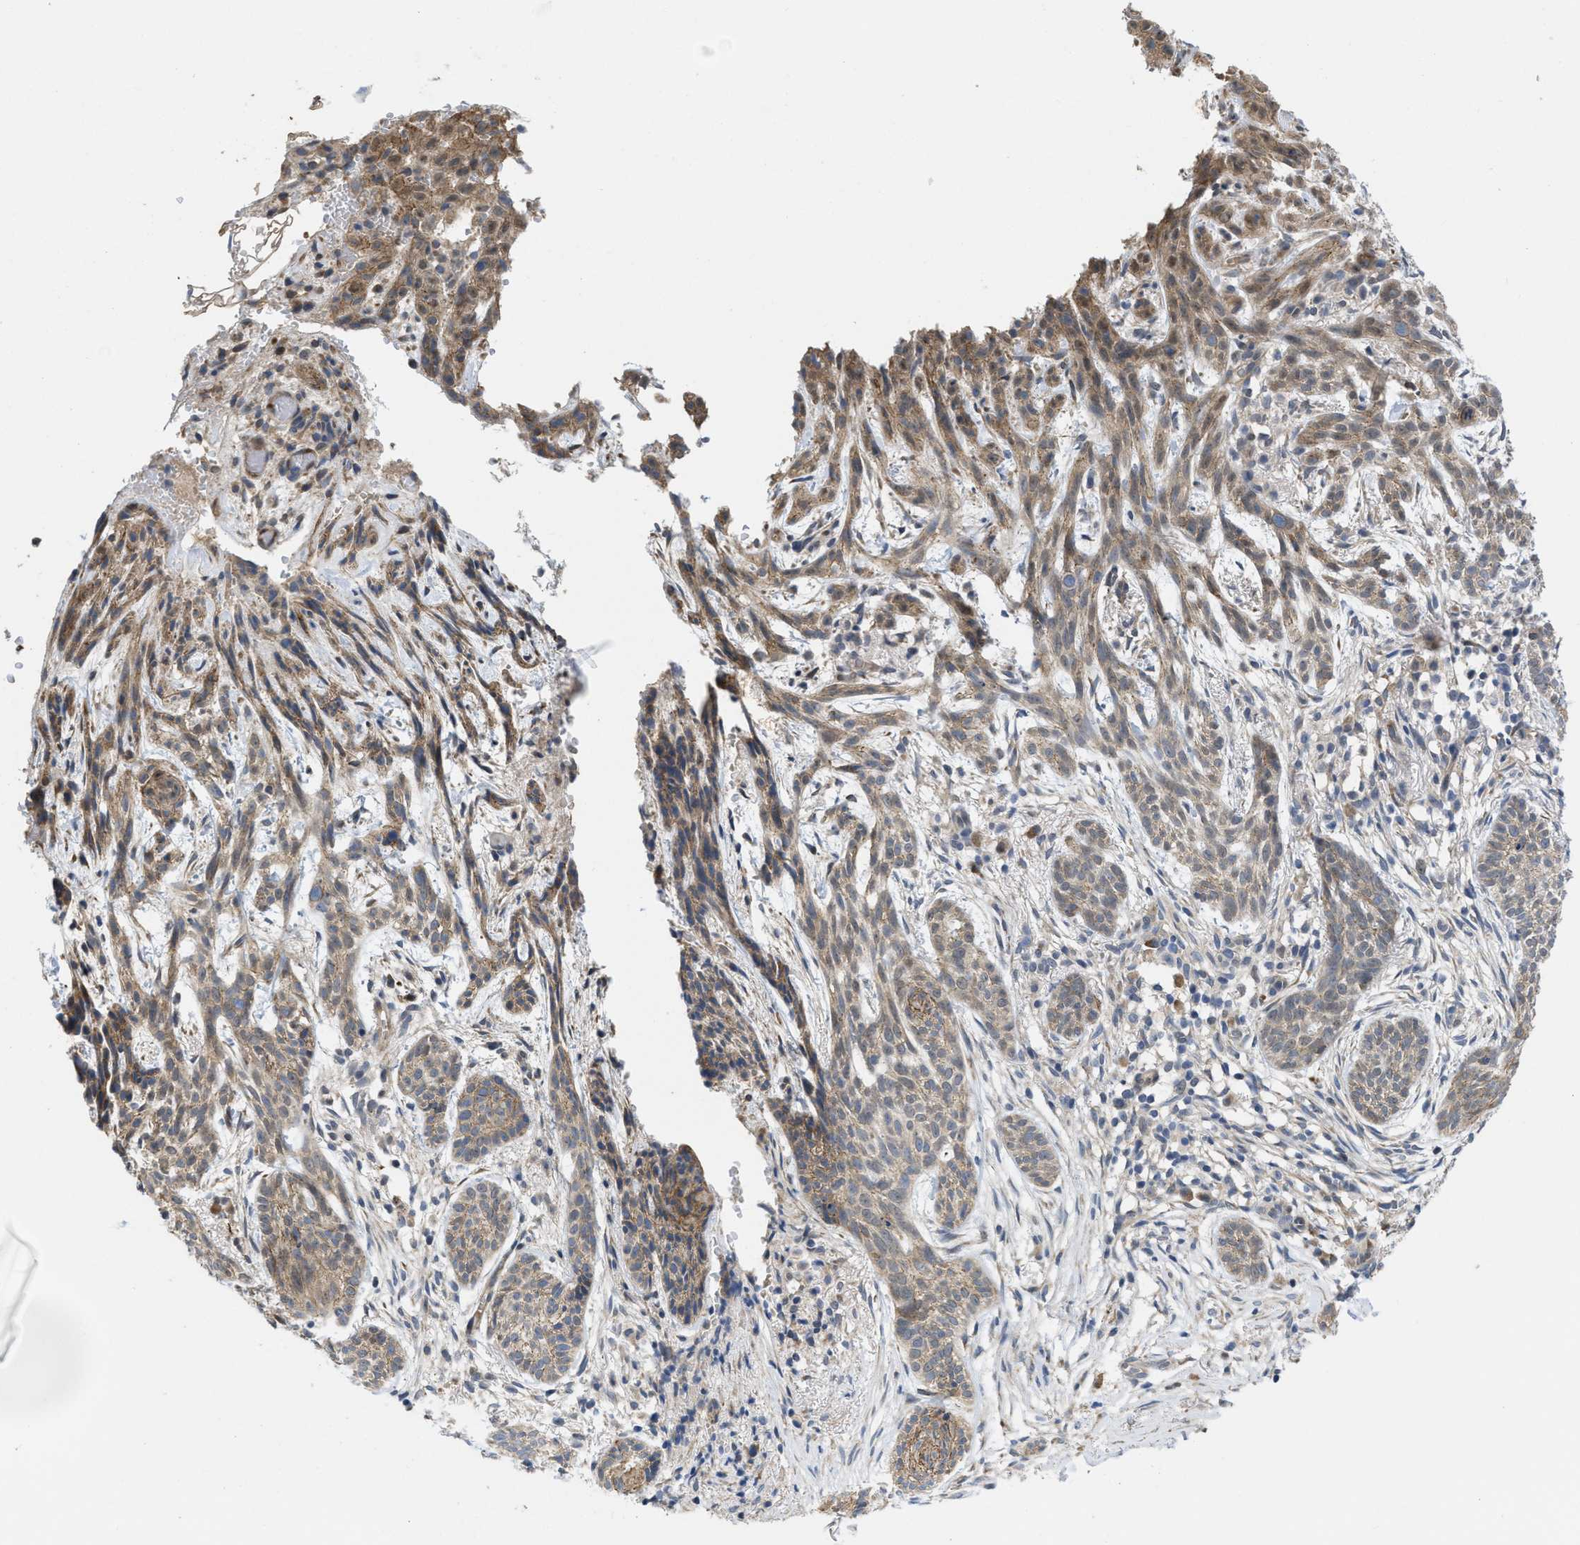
{"staining": {"intensity": "weak", "quantity": ">75%", "location": "cytoplasmic/membranous"}, "tissue": "skin cancer", "cell_type": "Tumor cells", "image_type": "cancer", "snomed": [{"axis": "morphology", "description": "Basal cell carcinoma"}, {"axis": "topography", "description": "Skin"}], "caption": "High-magnification brightfield microscopy of skin cancer stained with DAB (3,3'-diaminobenzidine) (brown) and counterstained with hematoxylin (blue). tumor cells exhibit weak cytoplasmic/membranous positivity is present in approximately>75% of cells. (DAB IHC with brightfield microscopy, high magnification).", "gene": "CDPF1", "patient": {"sex": "female", "age": 59}}